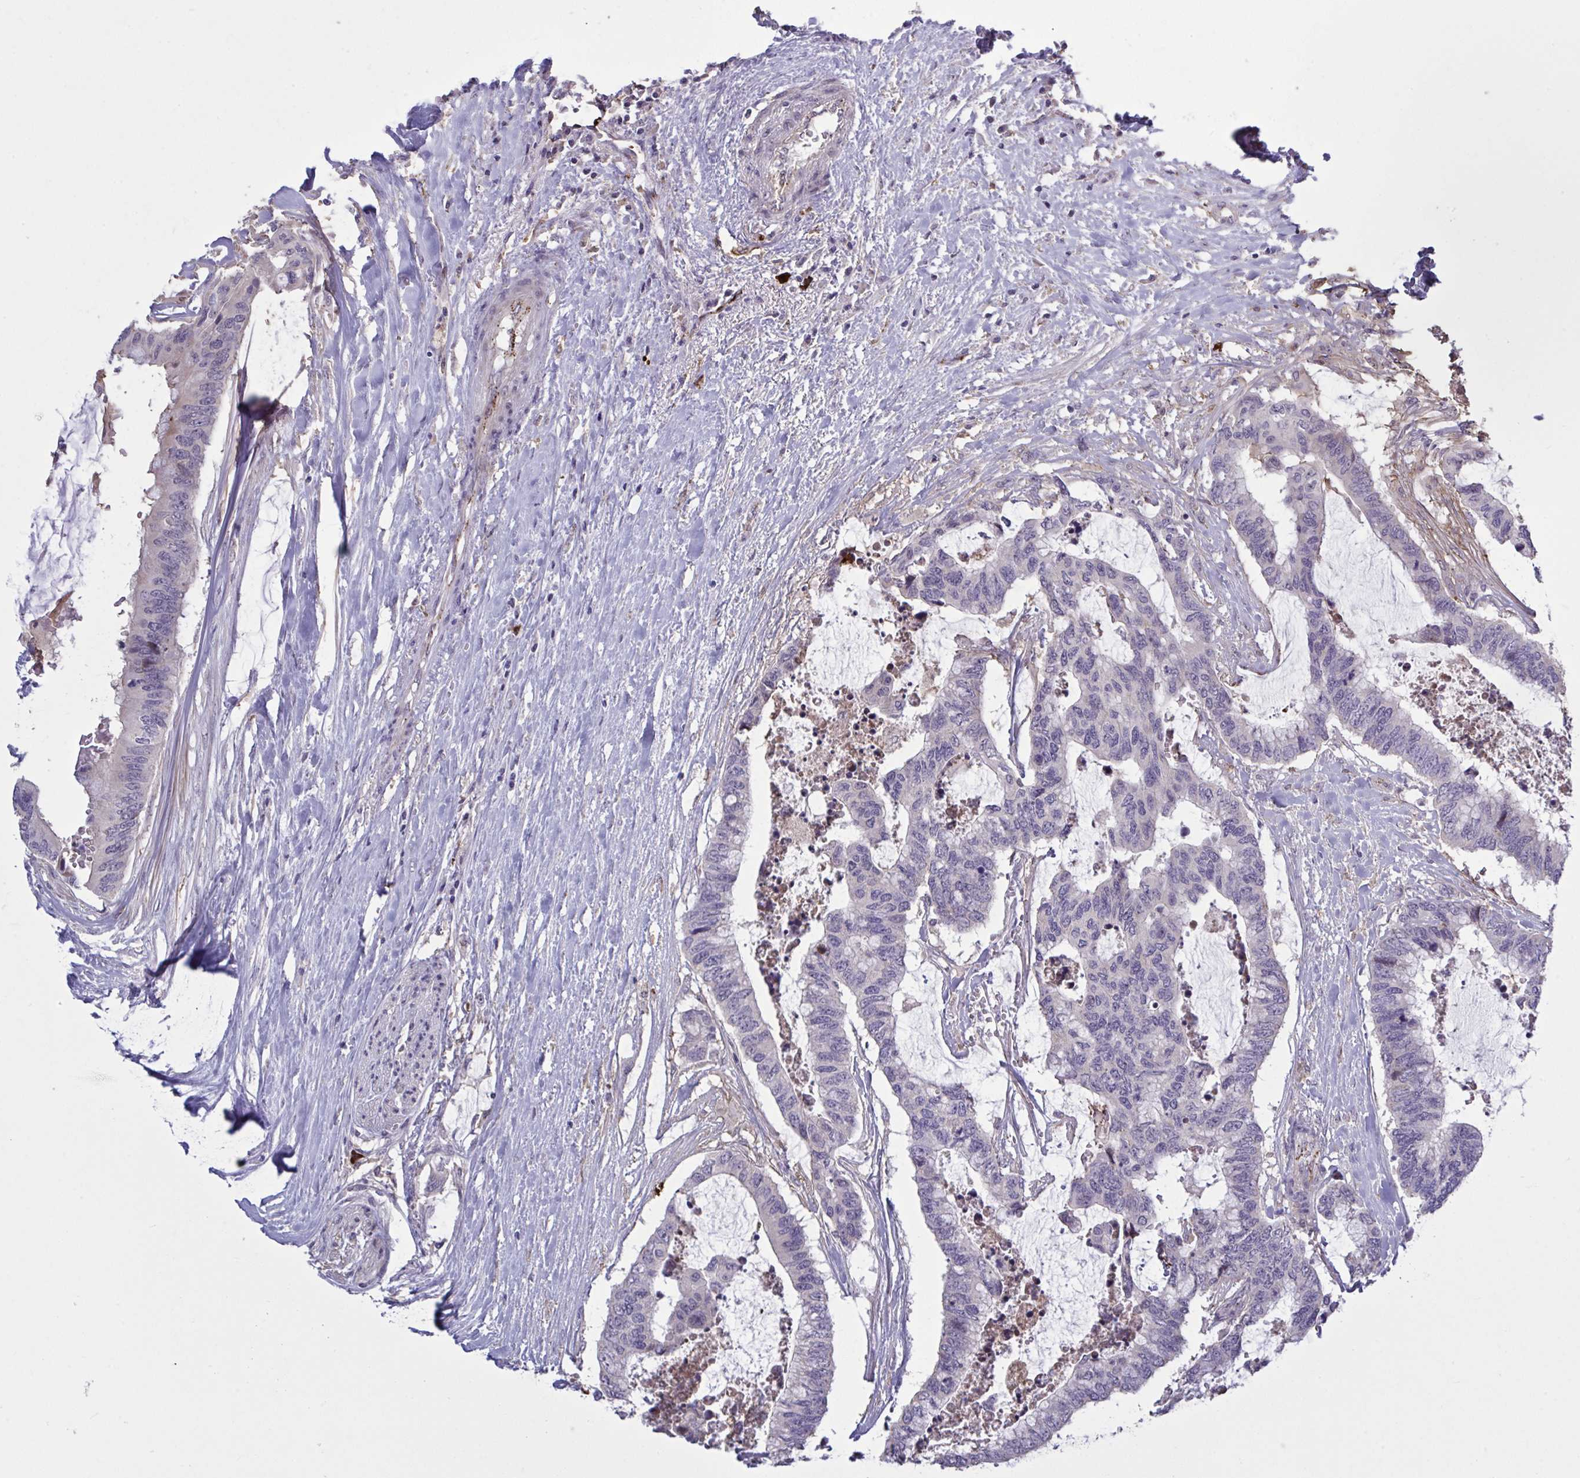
{"staining": {"intensity": "negative", "quantity": "none", "location": "none"}, "tissue": "colorectal cancer", "cell_type": "Tumor cells", "image_type": "cancer", "snomed": [{"axis": "morphology", "description": "Adenocarcinoma, NOS"}, {"axis": "topography", "description": "Rectum"}], "caption": "High magnification brightfield microscopy of colorectal cancer (adenocarcinoma) stained with DAB (brown) and counterstained with hematoxylin (blue): tumor cells show no significant positivity.", "gene": "CD101", "patient": {"sex": "female", "age": 59}}